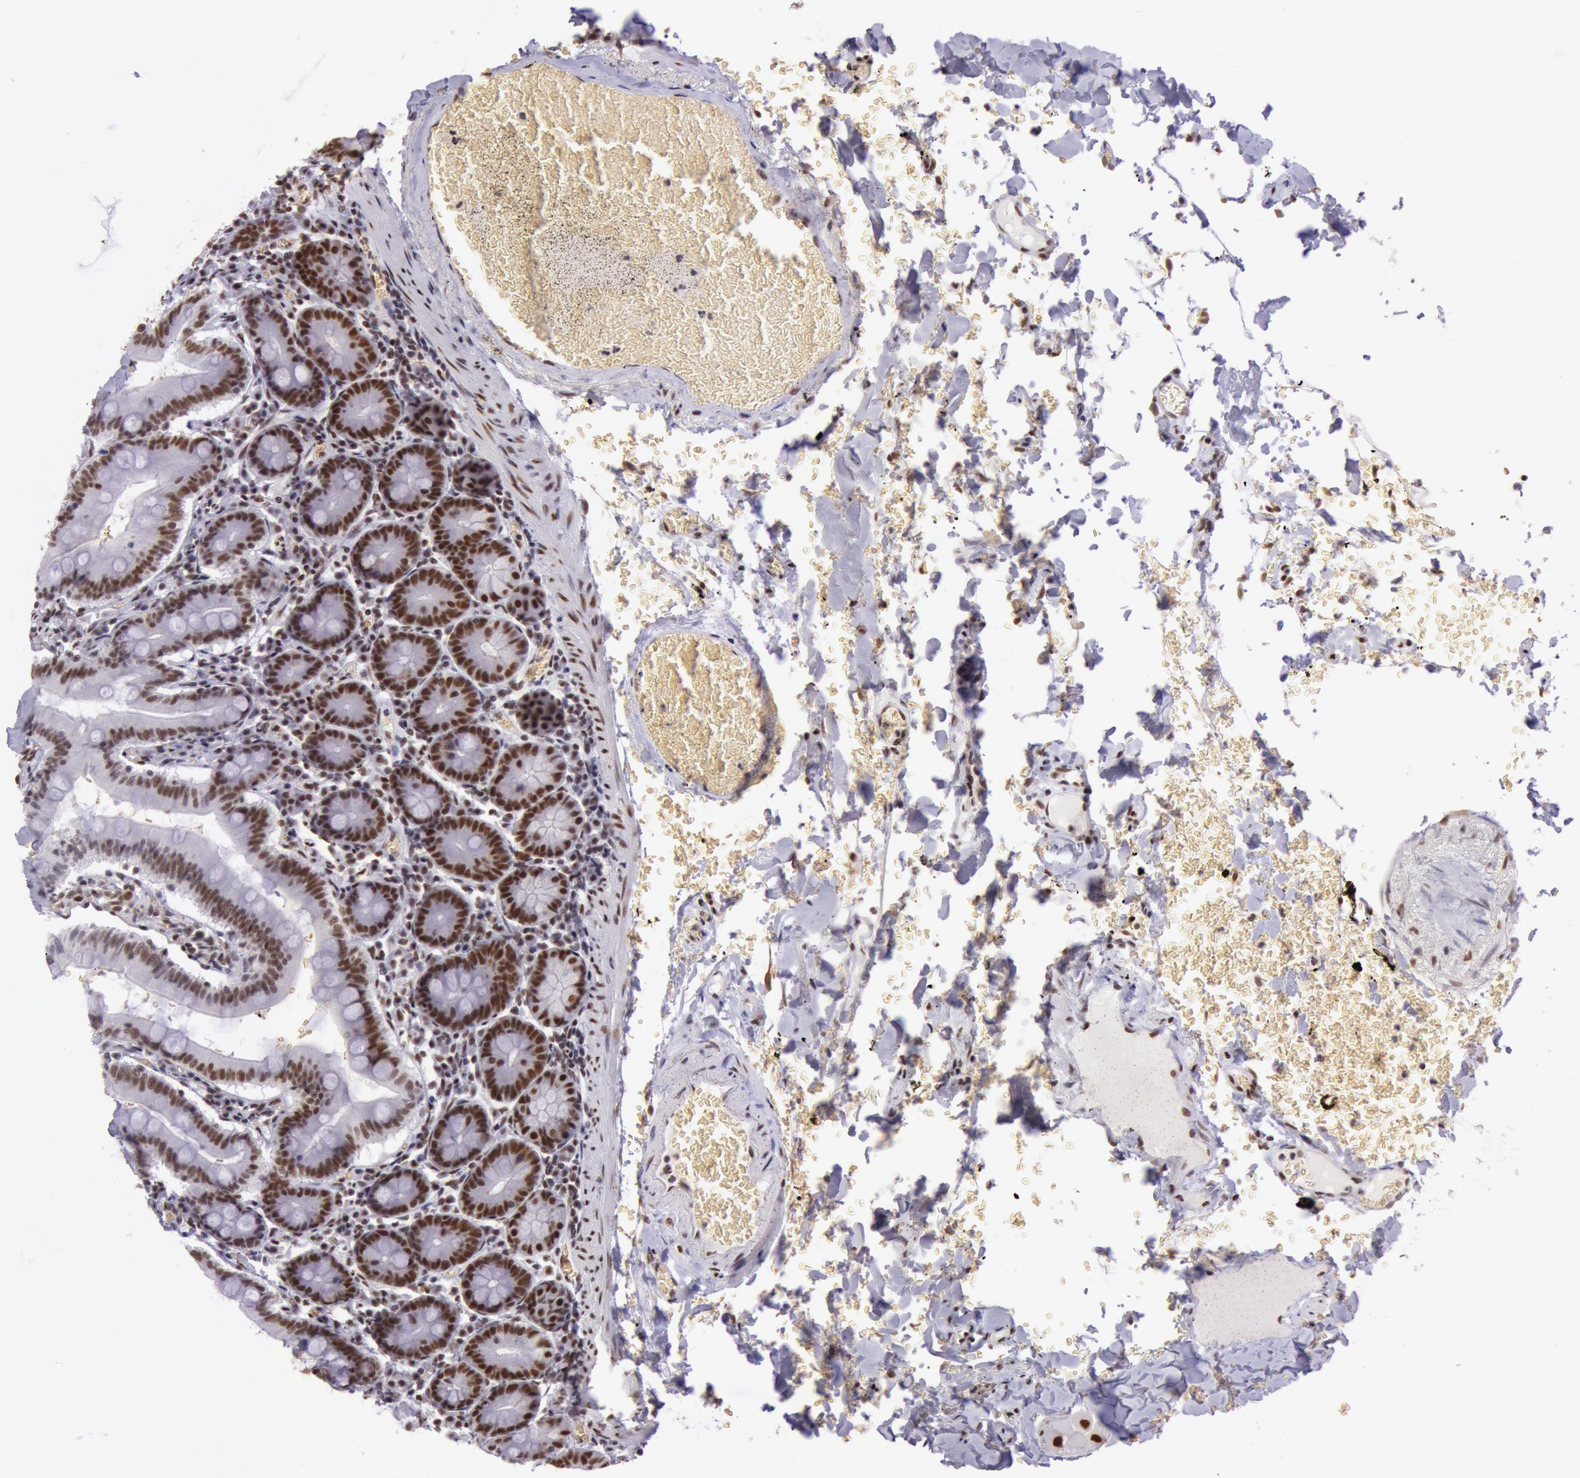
{"staining": {"intensity": "strong", "quantity": ">75%", "location": "nuclear"}, "tissue": "small intestine", "cell_type": "Glandular cells", "image_type": "normal", "snomed": [{"axis": "morphology", "description": "Normal tissue, NOS"}, {"axis": "topography", "description": "Small intestine"}], "caption": "Protein analysis of unremarkable small intestine displays strong nuclear expression in about >75% of glandular cells. Immunohistochemistry (ihc) stains the protein in brown and the nuclei are stained blue.", "gene": "NBN", "patient": {"sex": "male", "age": 71}}